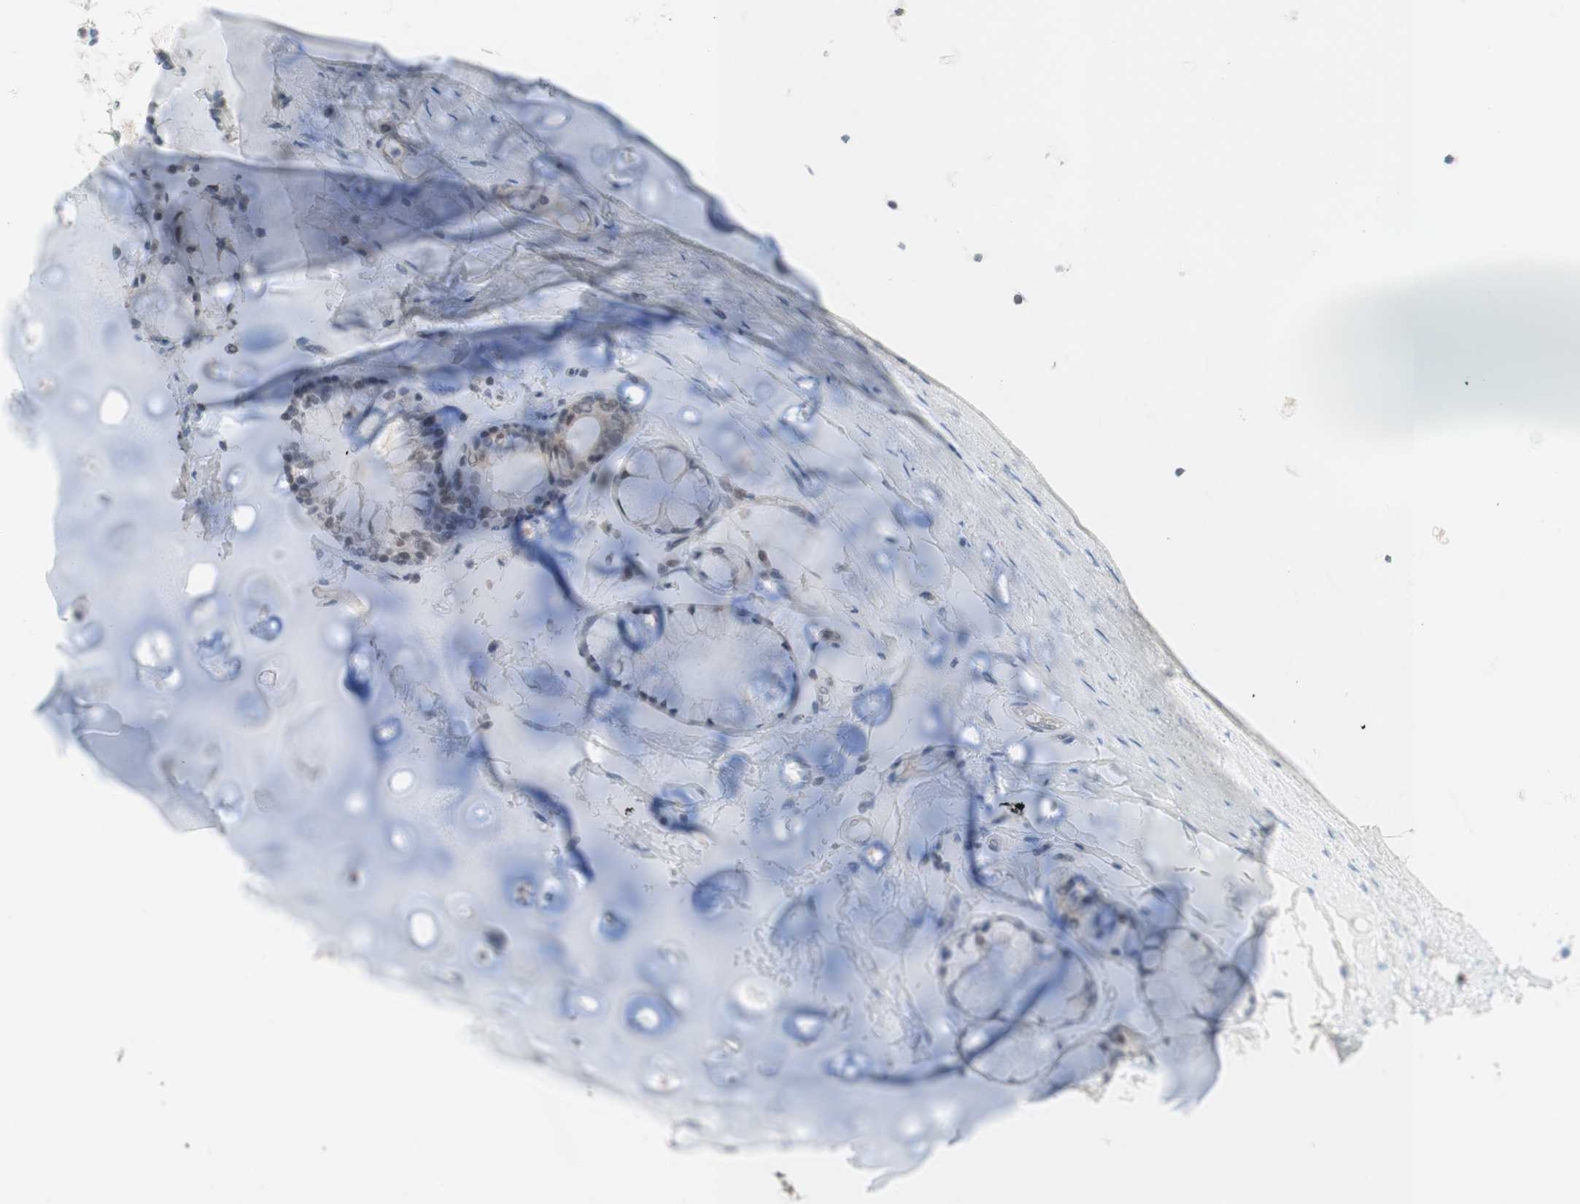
{"staining": {"intensity": "negative", "quantity": "none", "location": "none"}, "tissue": "adipose tissue", "cell_type": "Adipocytes", "image_type": "normal", "snomed": [{"axis": "morphology", "description": "Normal tissue, NOS"}, {"axis": "topography", "description": "Bronchus"}], "caption": "Adipocytes show no significant protein staining in benign adipose tissue. (IHC, brightfield microscopy, high magnification).", "gene": "JPH1", "patient": {"sex": "female", "age": 73}}